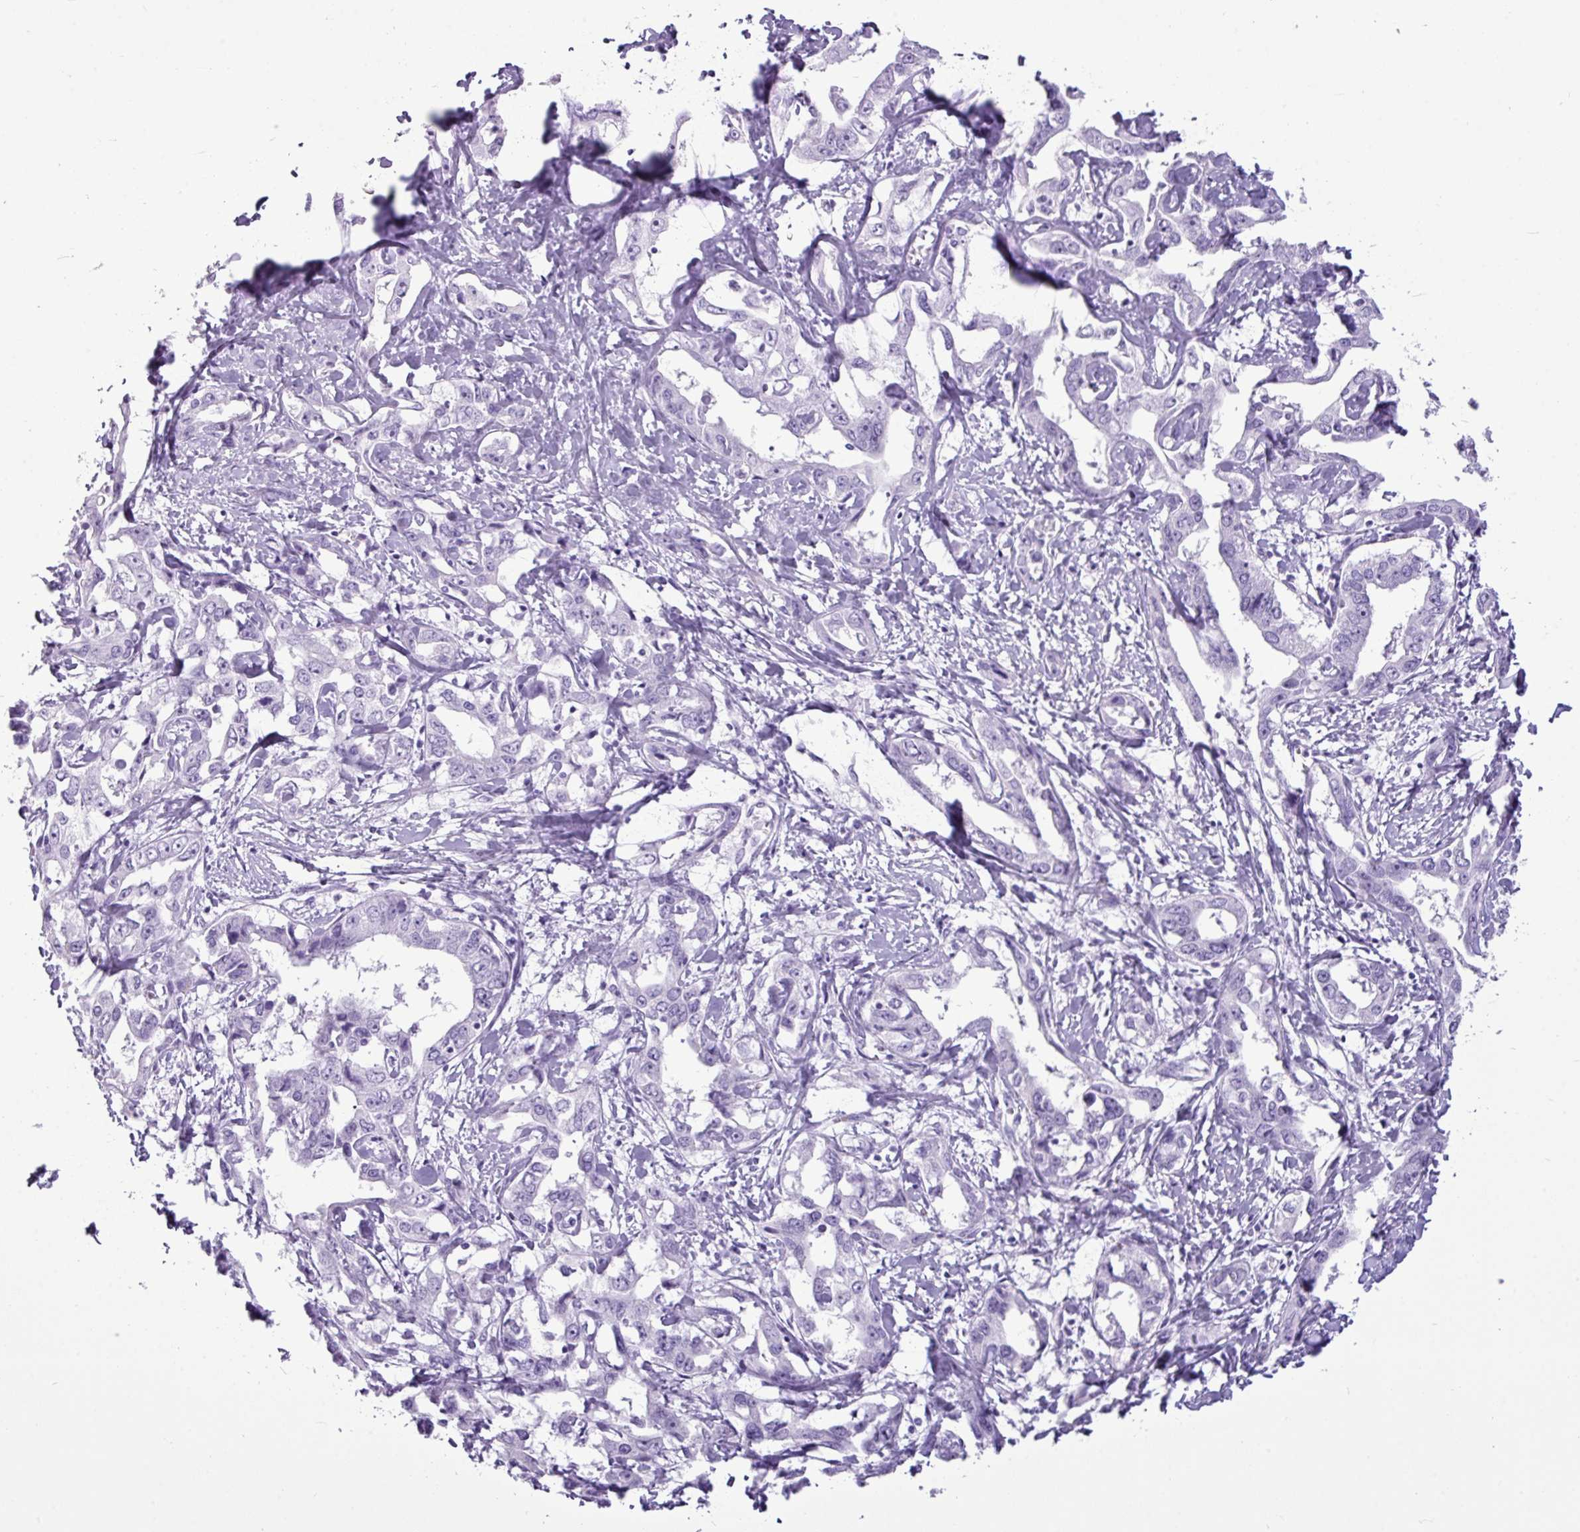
{"staining": {"intensity": "negative", "quantity": "none", "location": "none"}, "tissue": "liver cancer", "cell_type": "Tumor cells", "image_type": "cancer", "snomed": [{"axis": "morphology", "description": "Cholangiocarcinoma"}, {"axis": "topography", "description": "Liver"}], "caption": "Human liver cancer (cholangiocarcinoma) stained for a protein using immunohistochemistry demonstrates no staining in tumor cells.", "gene": "AMY1B", "patient": {"sex": "male", "age": 59}}